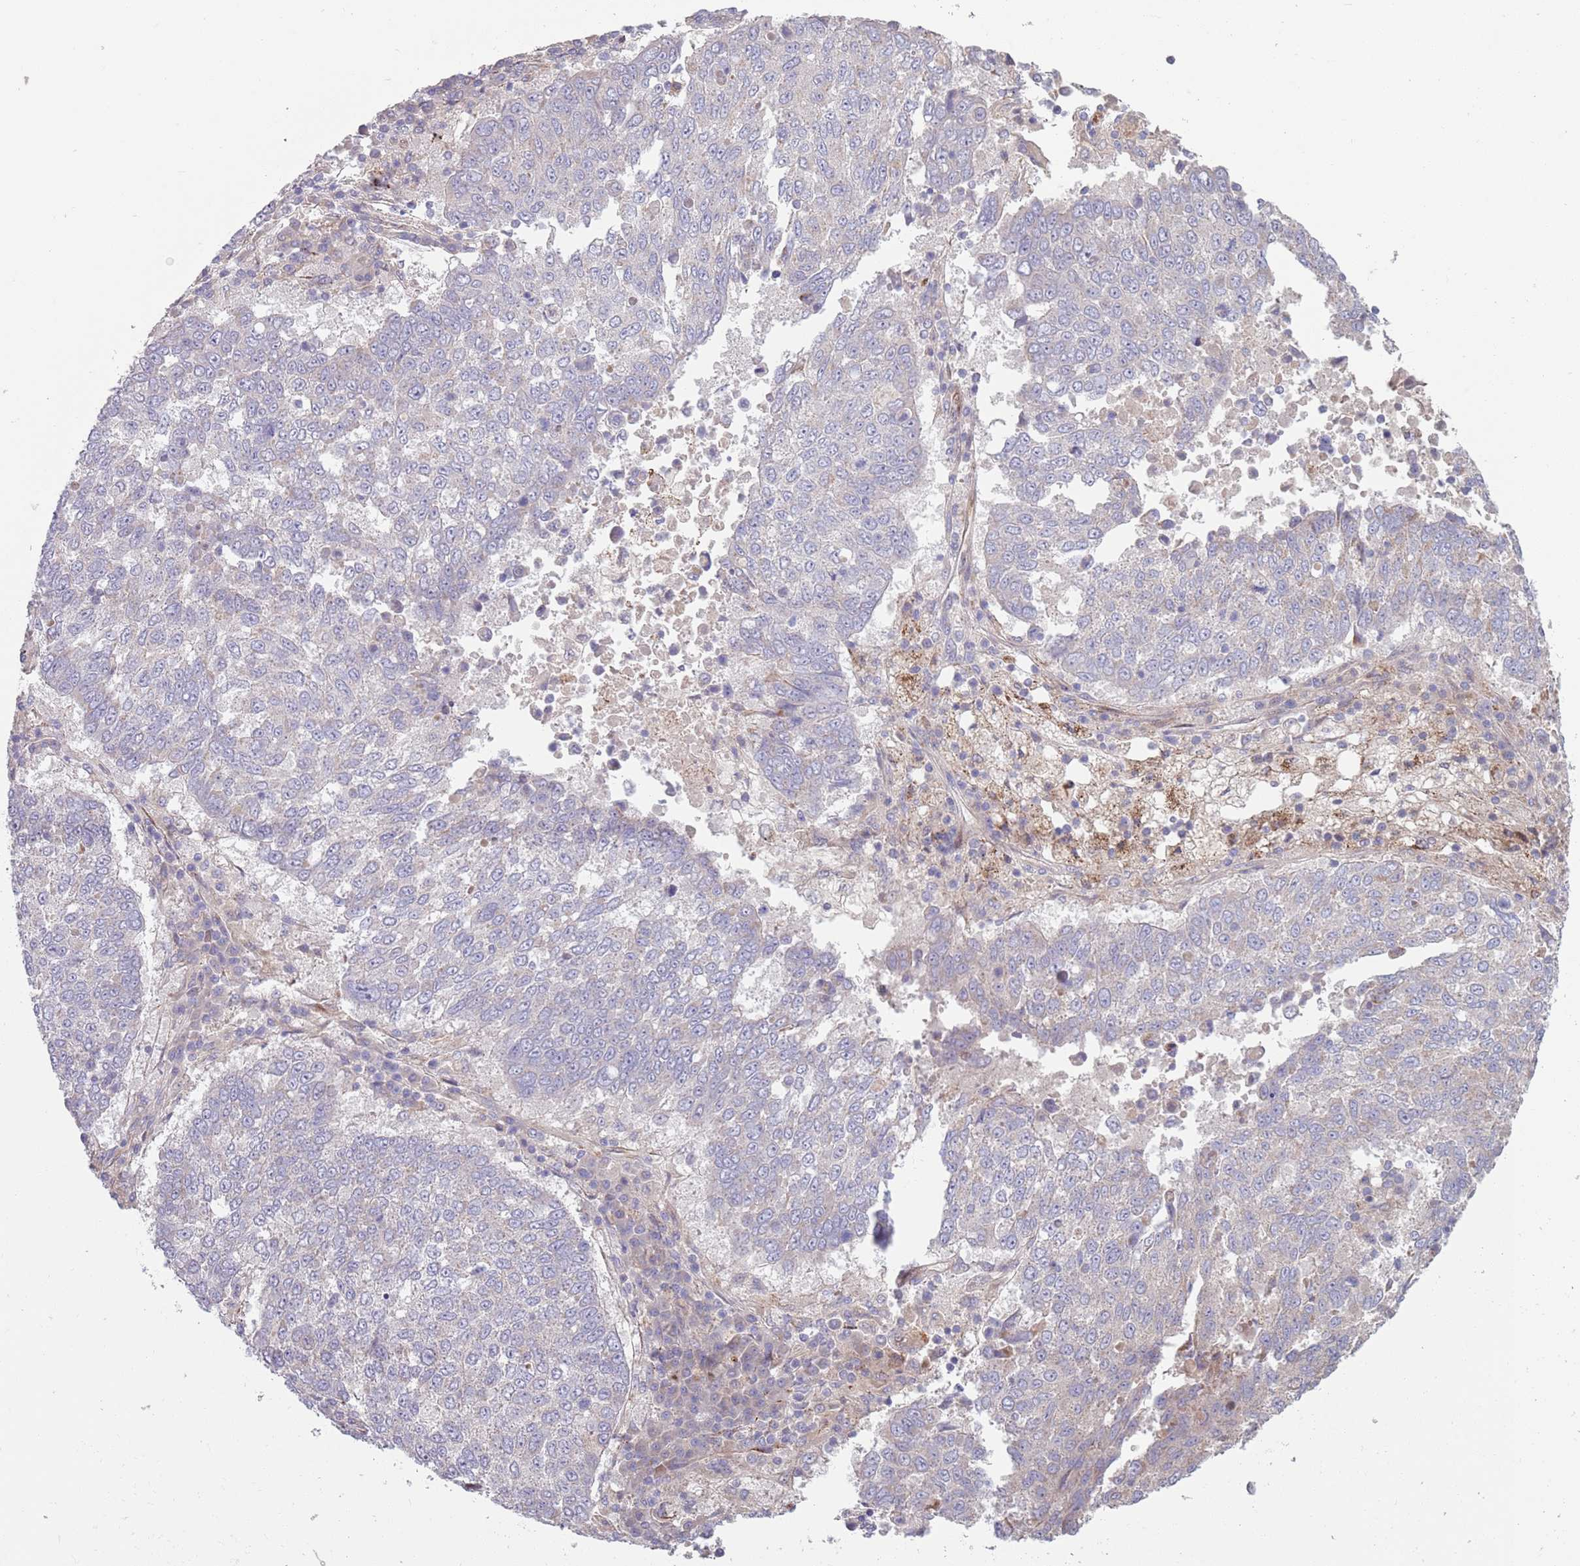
{"staining": {"intensity": "negative", "quantity": "none", "location": "none"}, "tissue": "lung cancer", "cell_type": "Tumor cells", "image_type": "cancer", "snomed": [{"axis": "morphology", "description": "Squamous cell carcinoma, NOS"}, {"axis": "topography", "description": "Lung"}], "caption": "Immunohistochemistry histopathology image of neoplastic tissue: human squamous cell carcinoma (lung) stained with DAB demonstrates no significant protein expression in tumor cells. Brightfield microscopy of IHC stained with DAB (brown) and hematoxylin (blue), captured at high magnification.", "gene": "TYW1", "patient": {"sex": "male", "age": 73}}